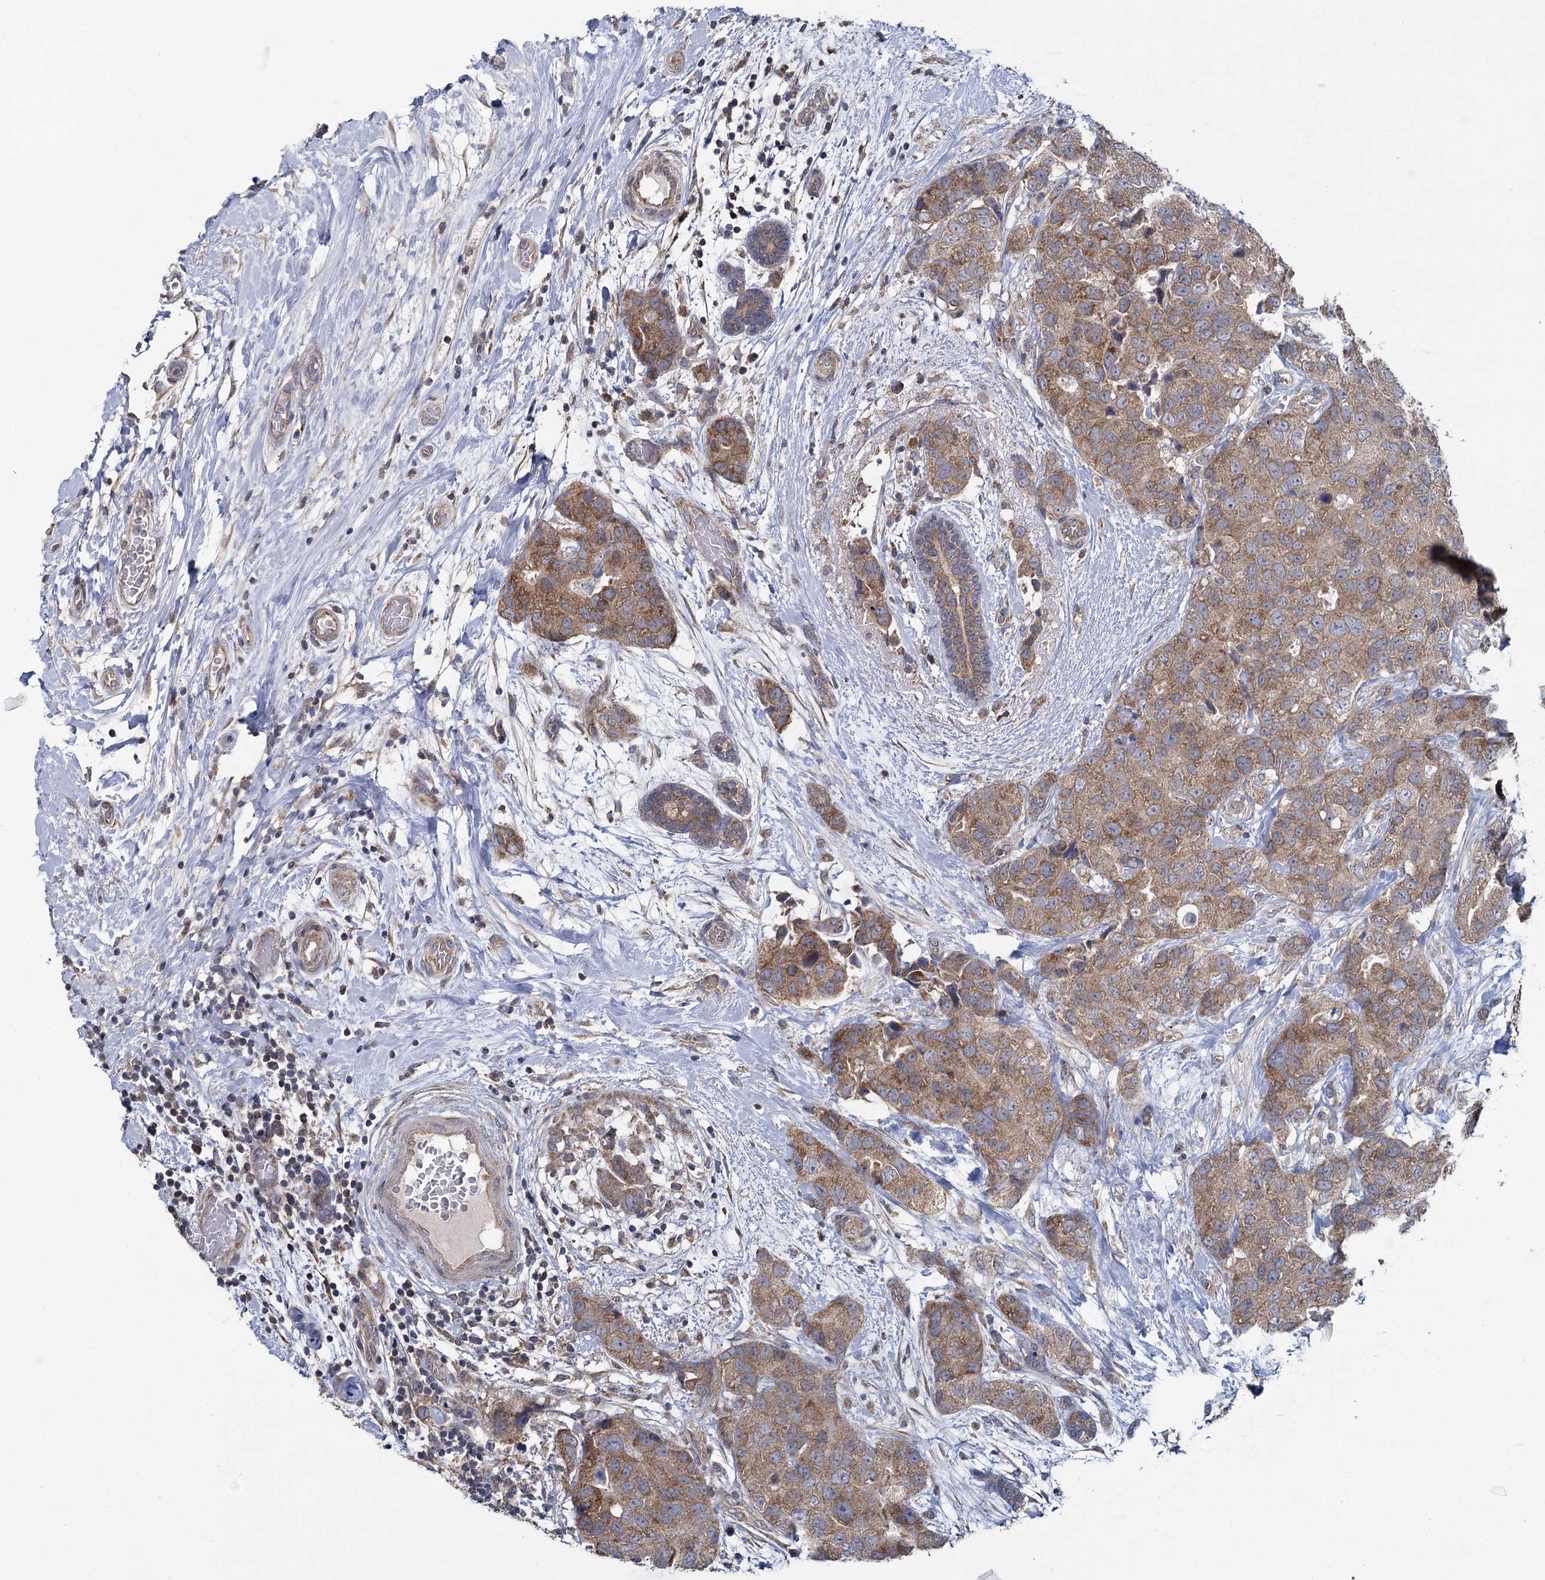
{"staining": {"intensity": "moderate", "quantity": ">75%", "location": "cytoplasmic/membranous"}, "tissue": "breast cancer", "cell_type": "Tumor cells", "image_type": "cancer", "snomed": [{"axis": "morphology", "description": "Duct carcinoma"}, {"axis": "topography", "description": "Breast"}], "caption": "A histopathology image of human invasive ductal carcinoma (breast) stained for a protein displays moderate cytoplasmic/membranous brown staining in tumor cells.", "gene": "GSTM2", "patient": {"sex": "female", "age": 62}}